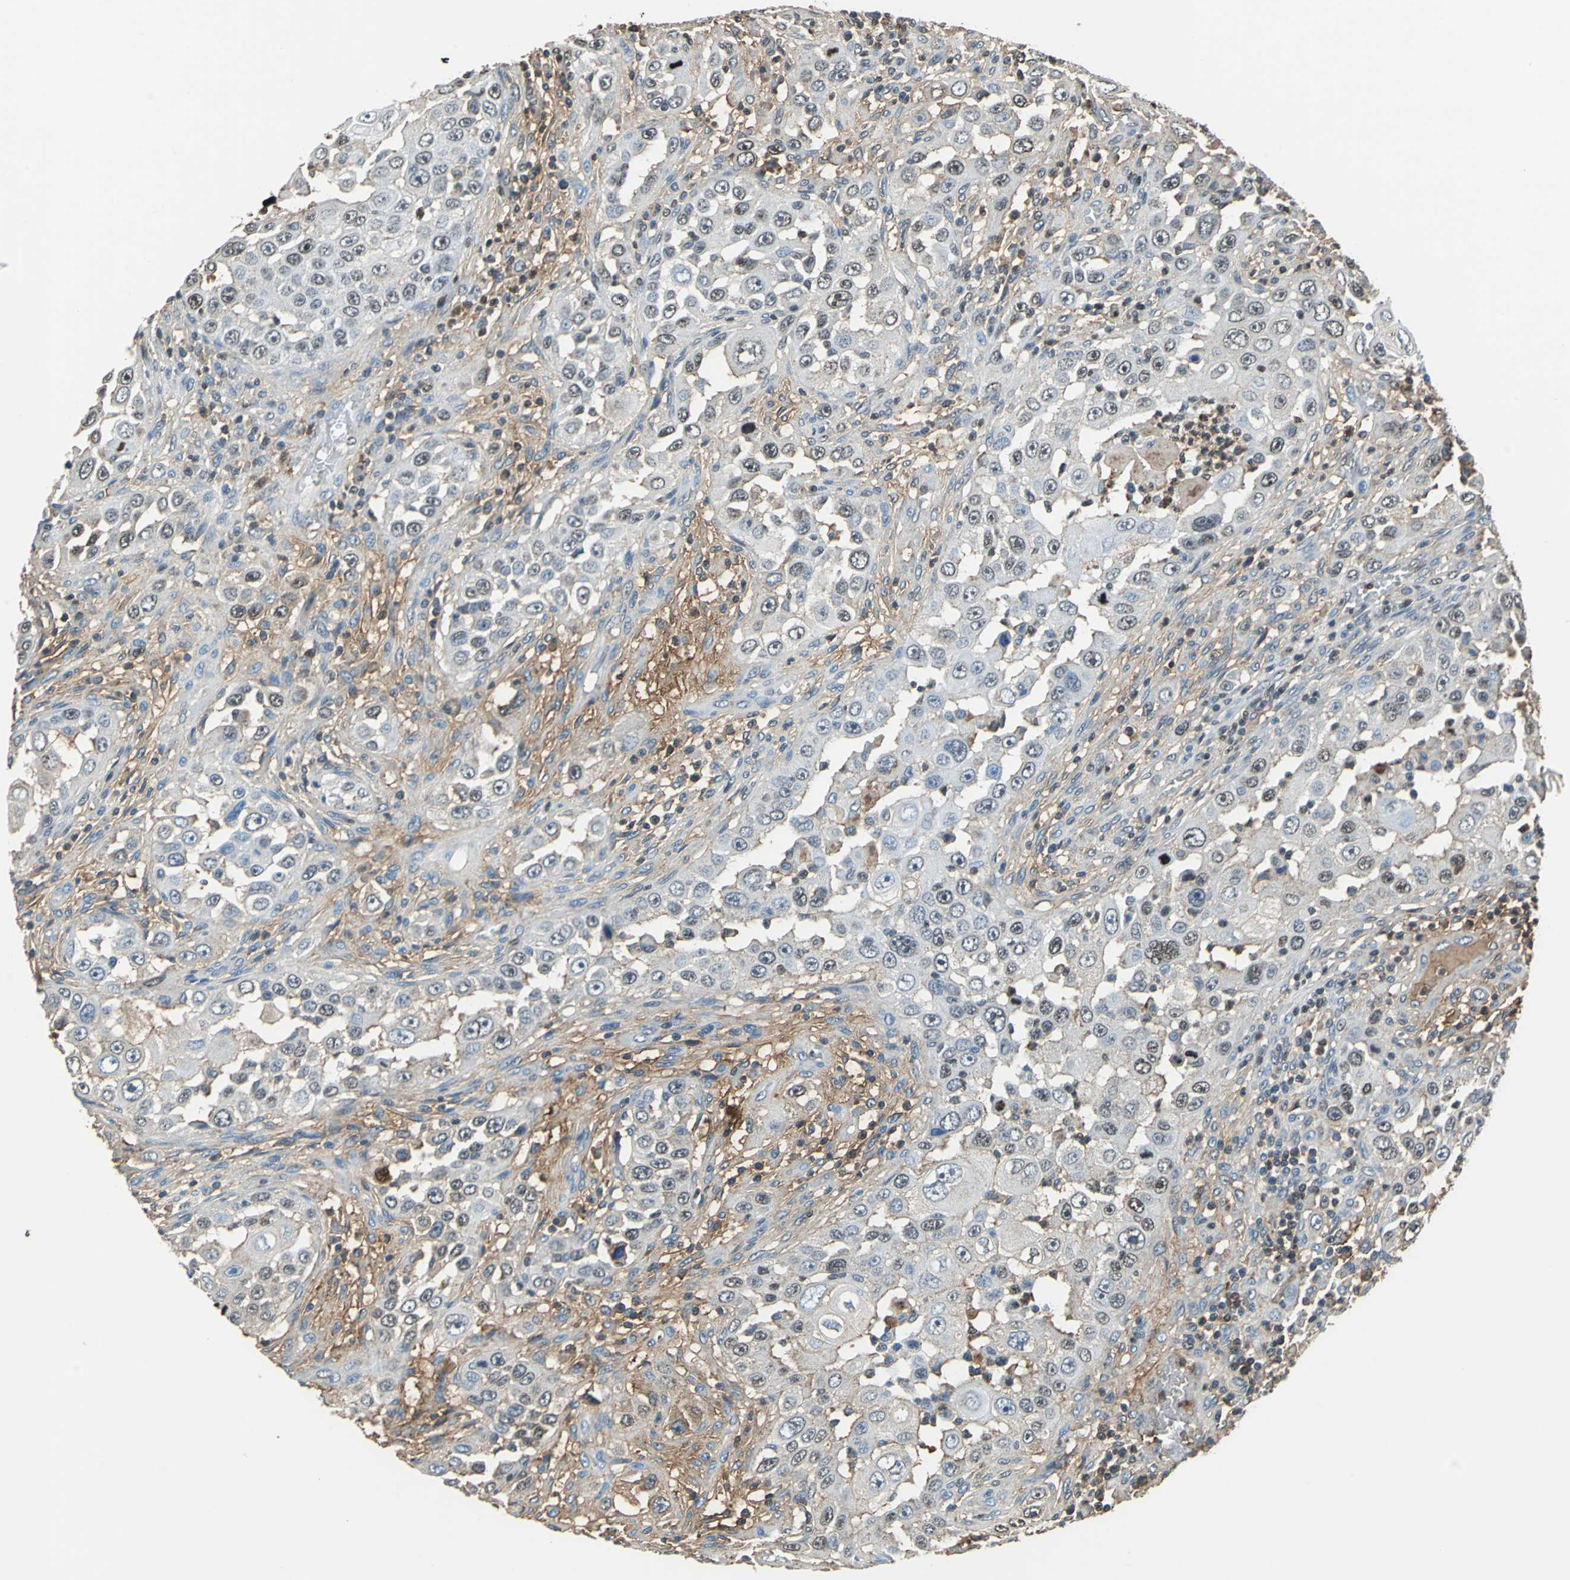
{"staining": {"intensity": "weak", "quantity": "<25%", "location": "cytoplasmic/membranous,nuclear"}, "tissue": "head and neck cancer", "cell_type": "Tumor cells", "image_type": "cancer", "snomed": [{"axis": "morphology", "description": "Carcinoma, NOS"}, {"axis": "topography", "description": "Head-Neck"}], "caption": "DAB immunohistochemical staining of human carcinoma (head and neck) demonstrates no significant staining in tumor cells.", "gene": "ALB", "patient": {"sex": "male", "age": 87}}